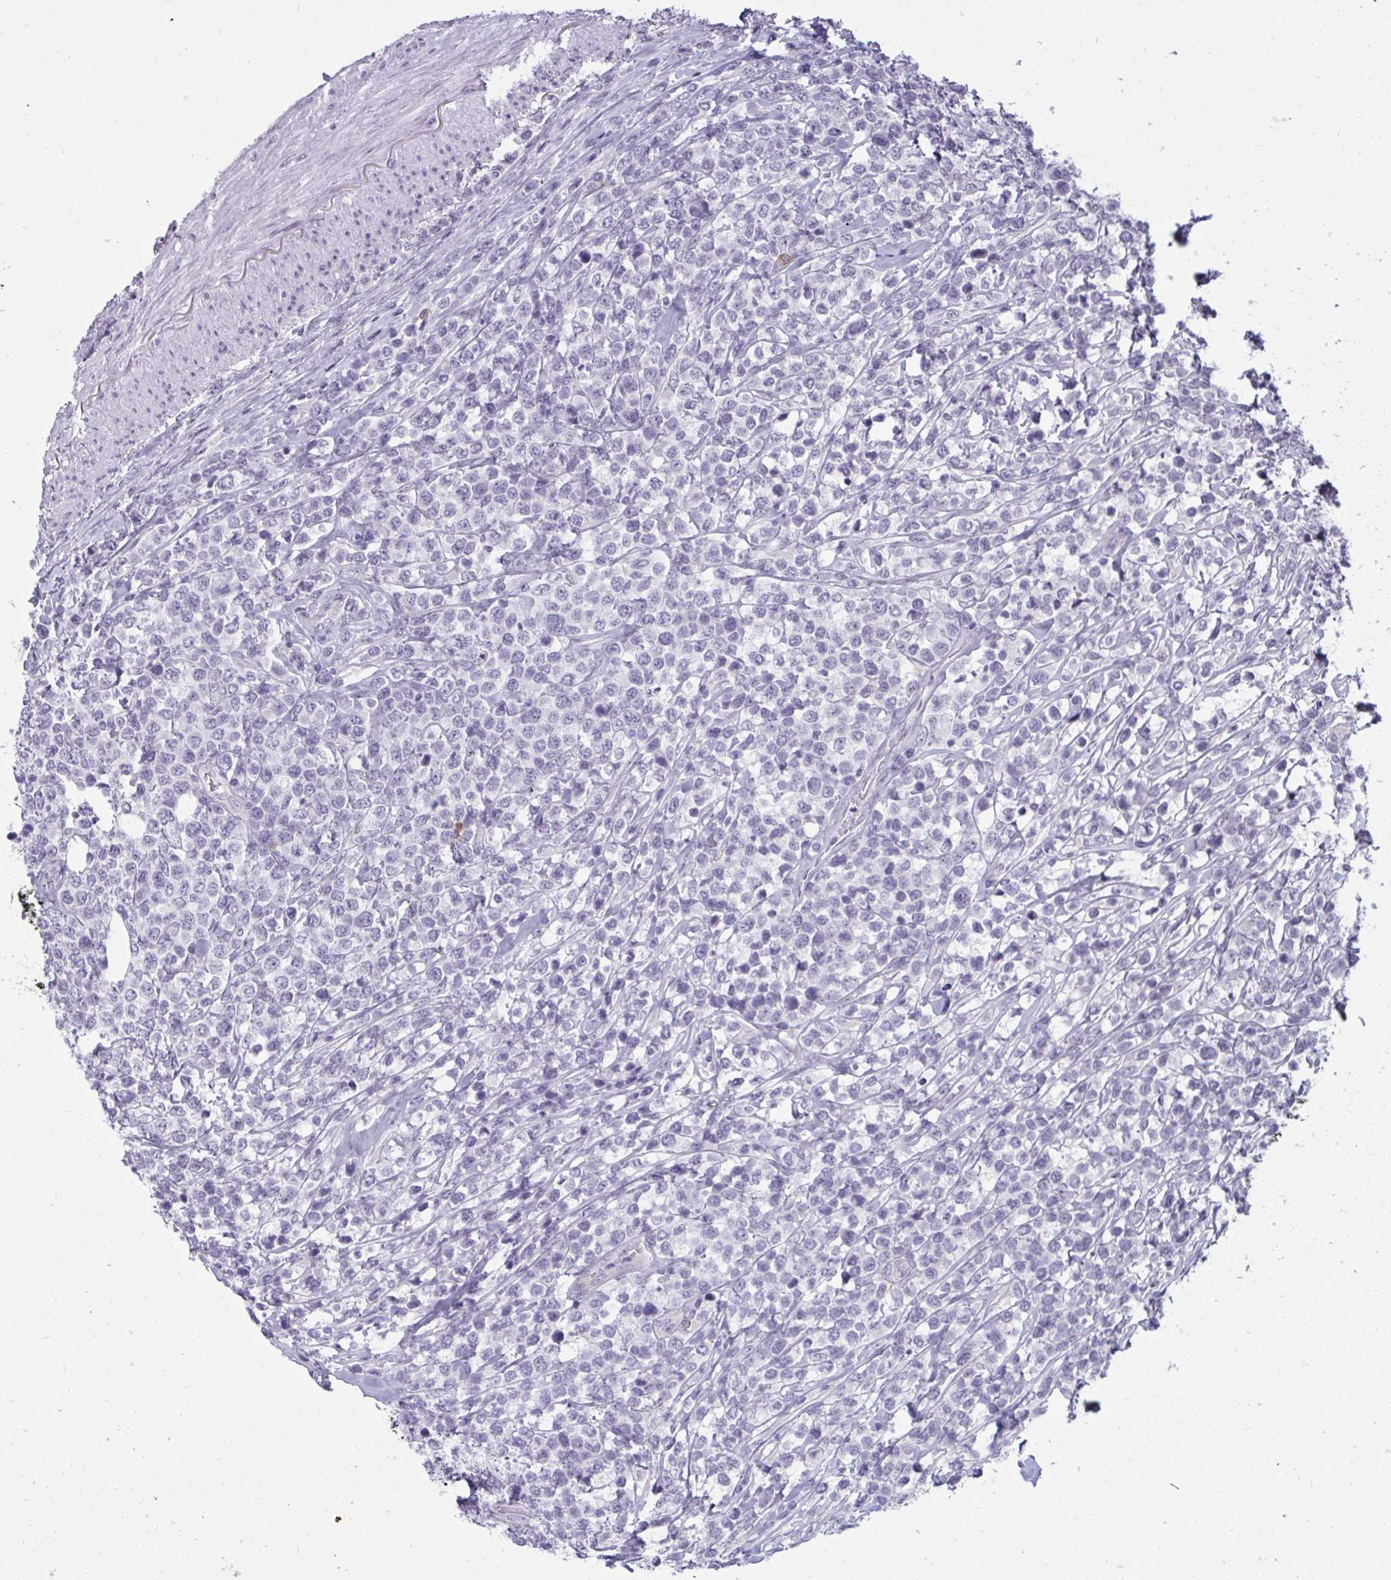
{"staining": {"intensity": "negative", "quantity": "none", "location": "none"}, "tissue": "lymphoma", "cell_type": "Tumor cells", "image_type": "cancer", "snomed": [{"axis": "morphology", "description": "Malignant lymphoma, non-Hodgkin's type, High grade"}, {"axis": "topography", "description": "Soft tissue"}], "caption": "This is an IHC photomicrograph of human lymphoma. There is no positivity in tumor cells.", "gene": "TBC1D4", "patient": {"sex": "female", "age": 56}}